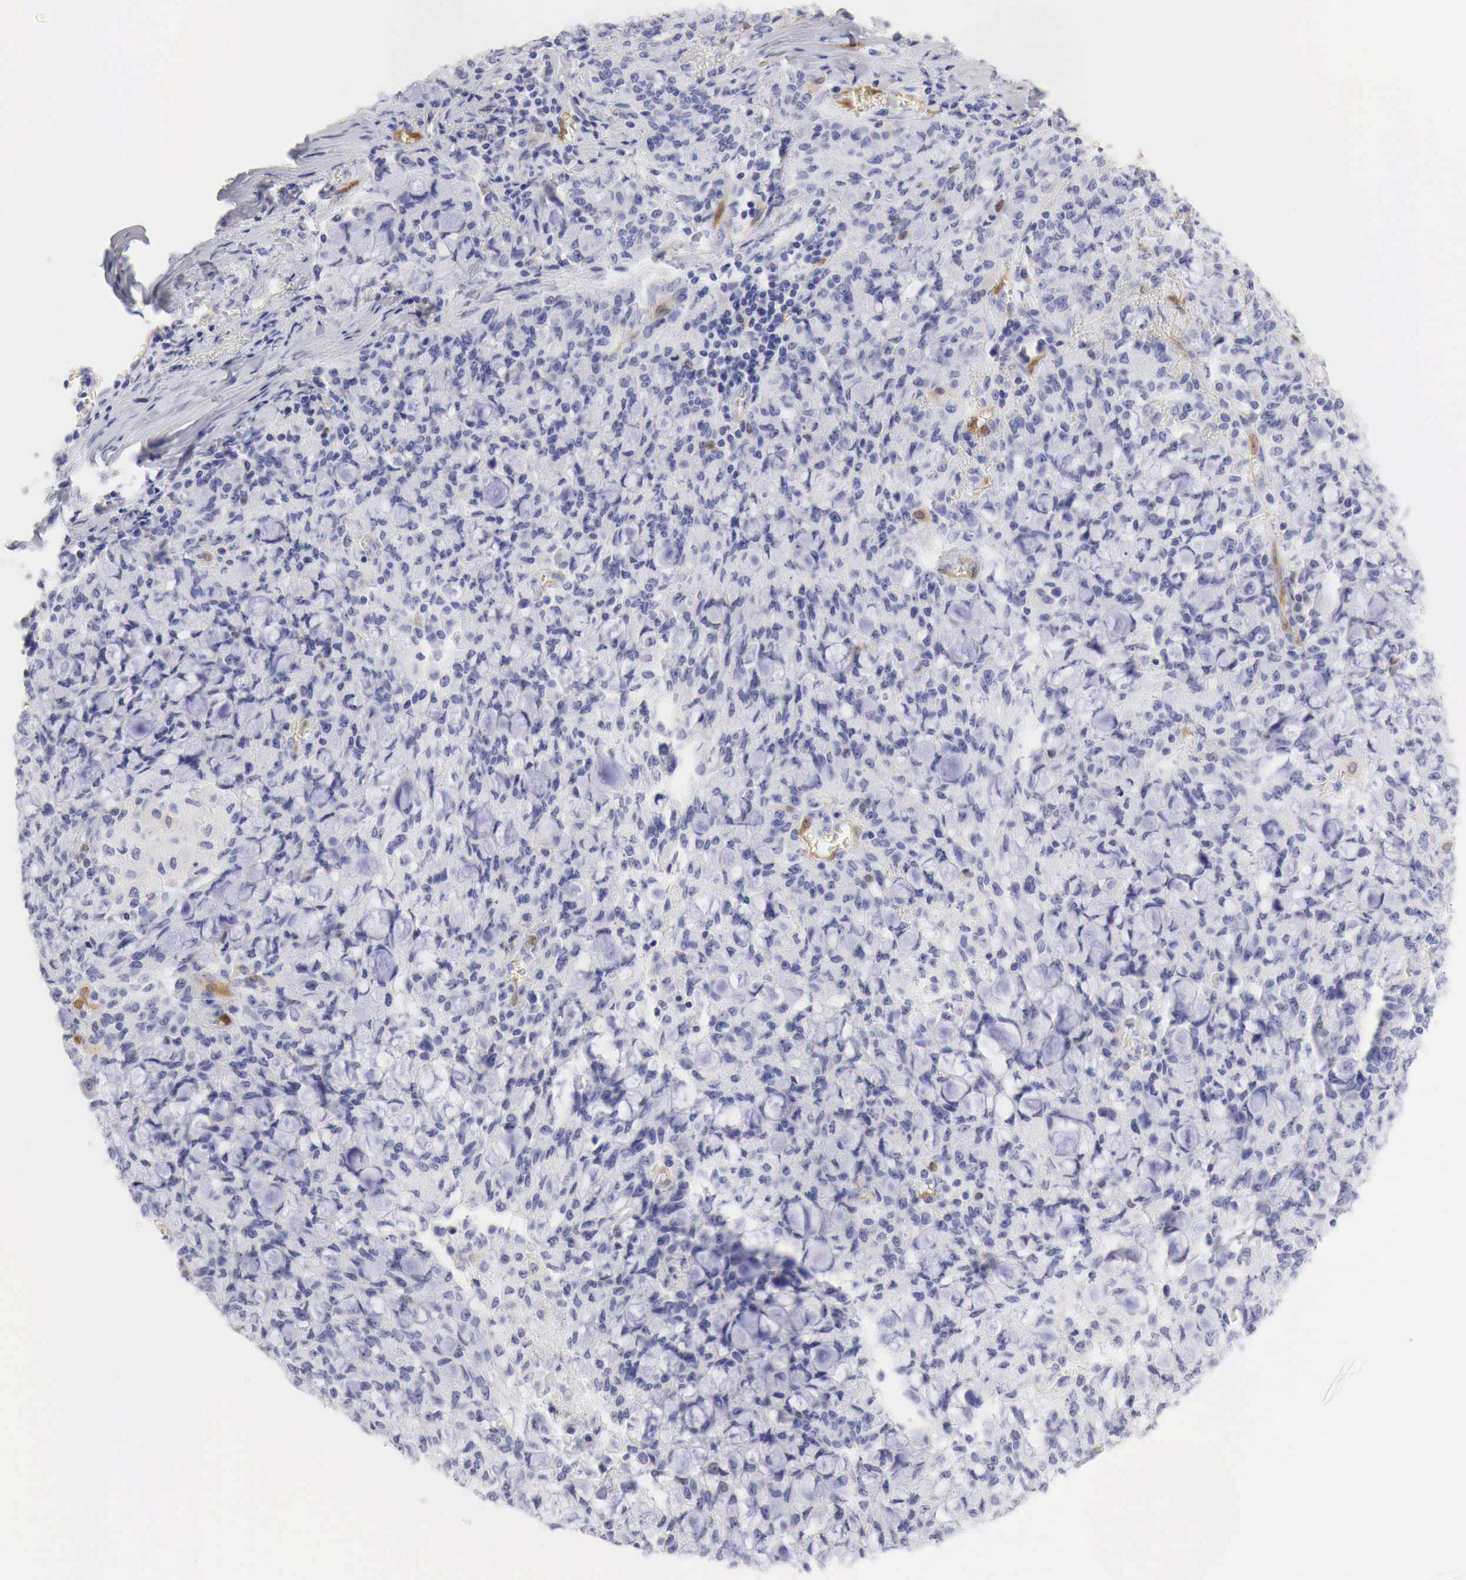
{"staining": {"intensity": "negative", "quantity": "none", "location": "none"}, "tissue": "lung cancer", "cell_type": "Tumor cells", "image_type": "cancer", "snomed": [{"axis": "morphology", "description": "Adenocarcinoma, NOS"}, {"axis": "topography", "description": "Lung"}], "caption": "The immunohistochemistry (IHC) photomicrograph has no significant expression in tumor cells of adenocarcinoma (lung) tissue.", "gene": "CDKN2A", "patient": {"sex": "female", "age": 44}}